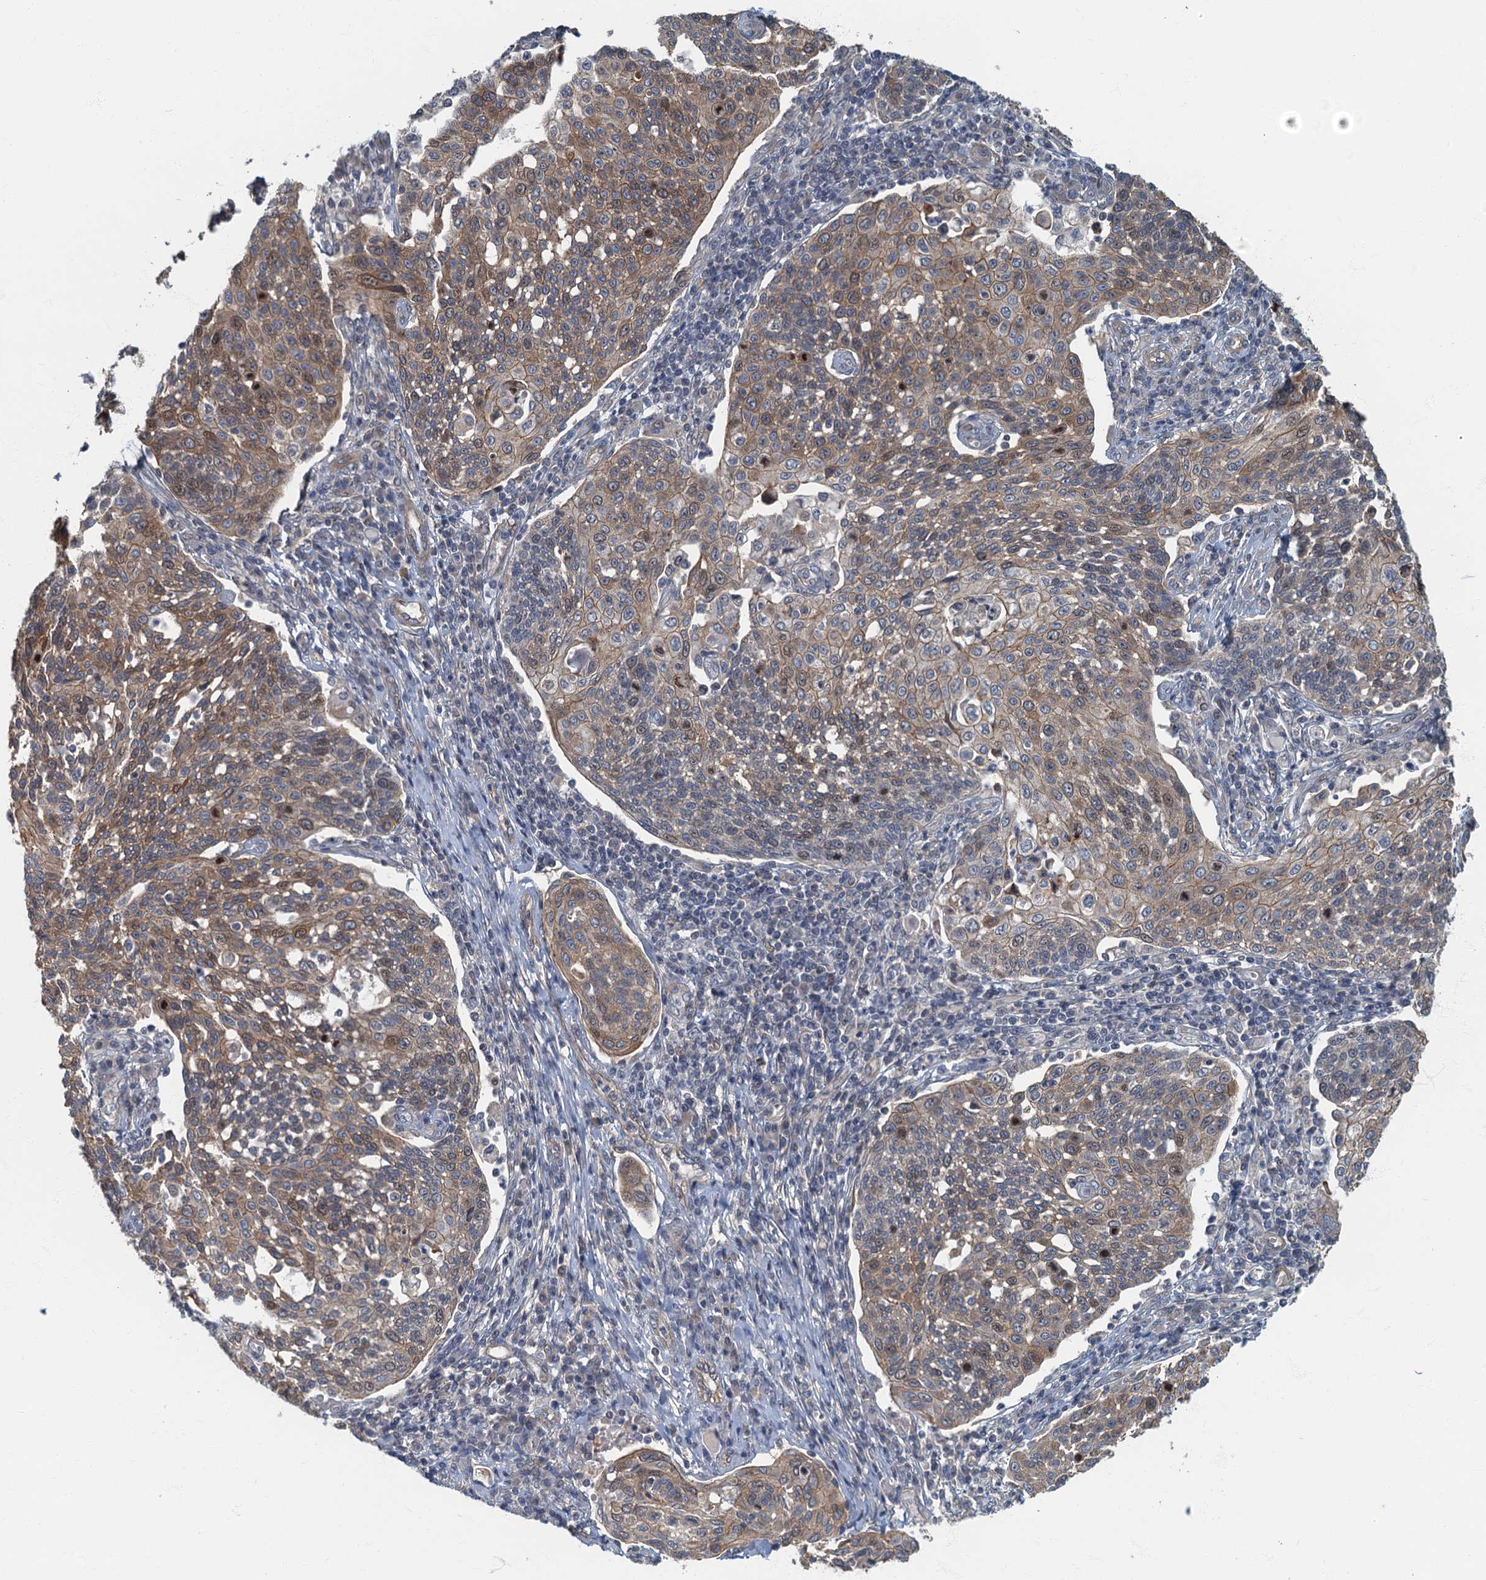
{"staining": {"intensity": "moderate", "quantity": "25%-75%", "location": "cytoplasmic/membranous"}, "tissue": "cervical cancer", "cell_type": "Tumor cells", "image_type": "cancer", "snomed": [{"axis": "morphology", "description": "Squamous cell carcinoma, NOS"}, {"axis": "topography", "description": "Cervix"}], "caption": "Human cervical squamous cell carcinoma stained for a protein (brown) shows moderate cytoplasmic/membranous positive positivity in about 25%-75% of tumor cells.", "gene": "CKAP2L", "patient": {"sex": "female", "age": 34}}